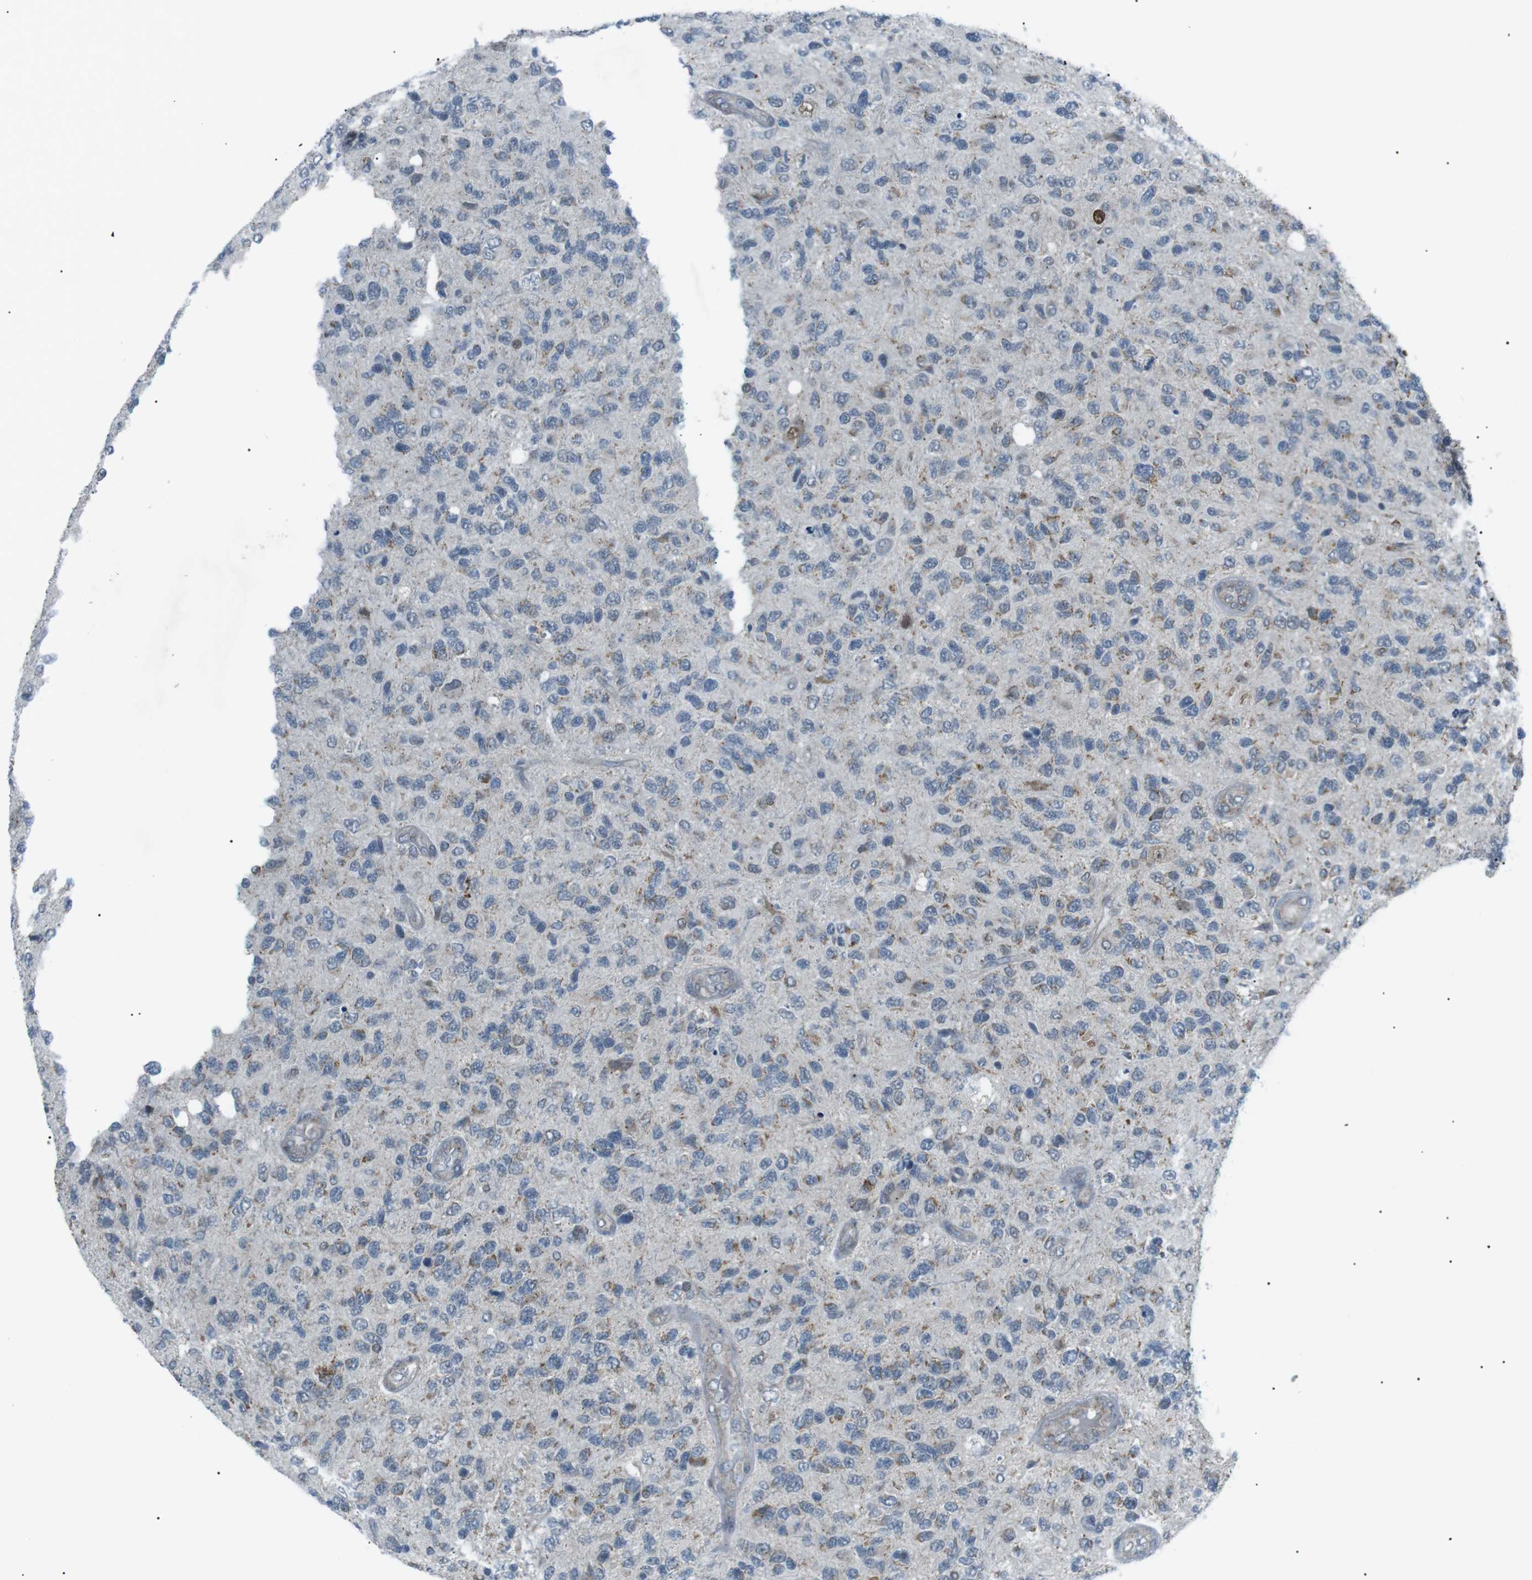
{"staining": {"intensity": "weak", "quantity": "25%-75%", "location": "cytoplasmic/membranous"}, "tissue": "glioma", "cell_type": "Tumor cells", "image_type": "cancer", "snomed": [{"axis": "morphology", "description": "Glioma, malignant, High grade"}, {"axis": "topography", "description": "Brain"}], "caption": "The micrograph shows a brown stain indicating the presence of a protein in the cytoplasmic/membranous of tumor cells in glioma.", "gene": "ARID5B", "patient": {"sex": "female", "age": 58}}